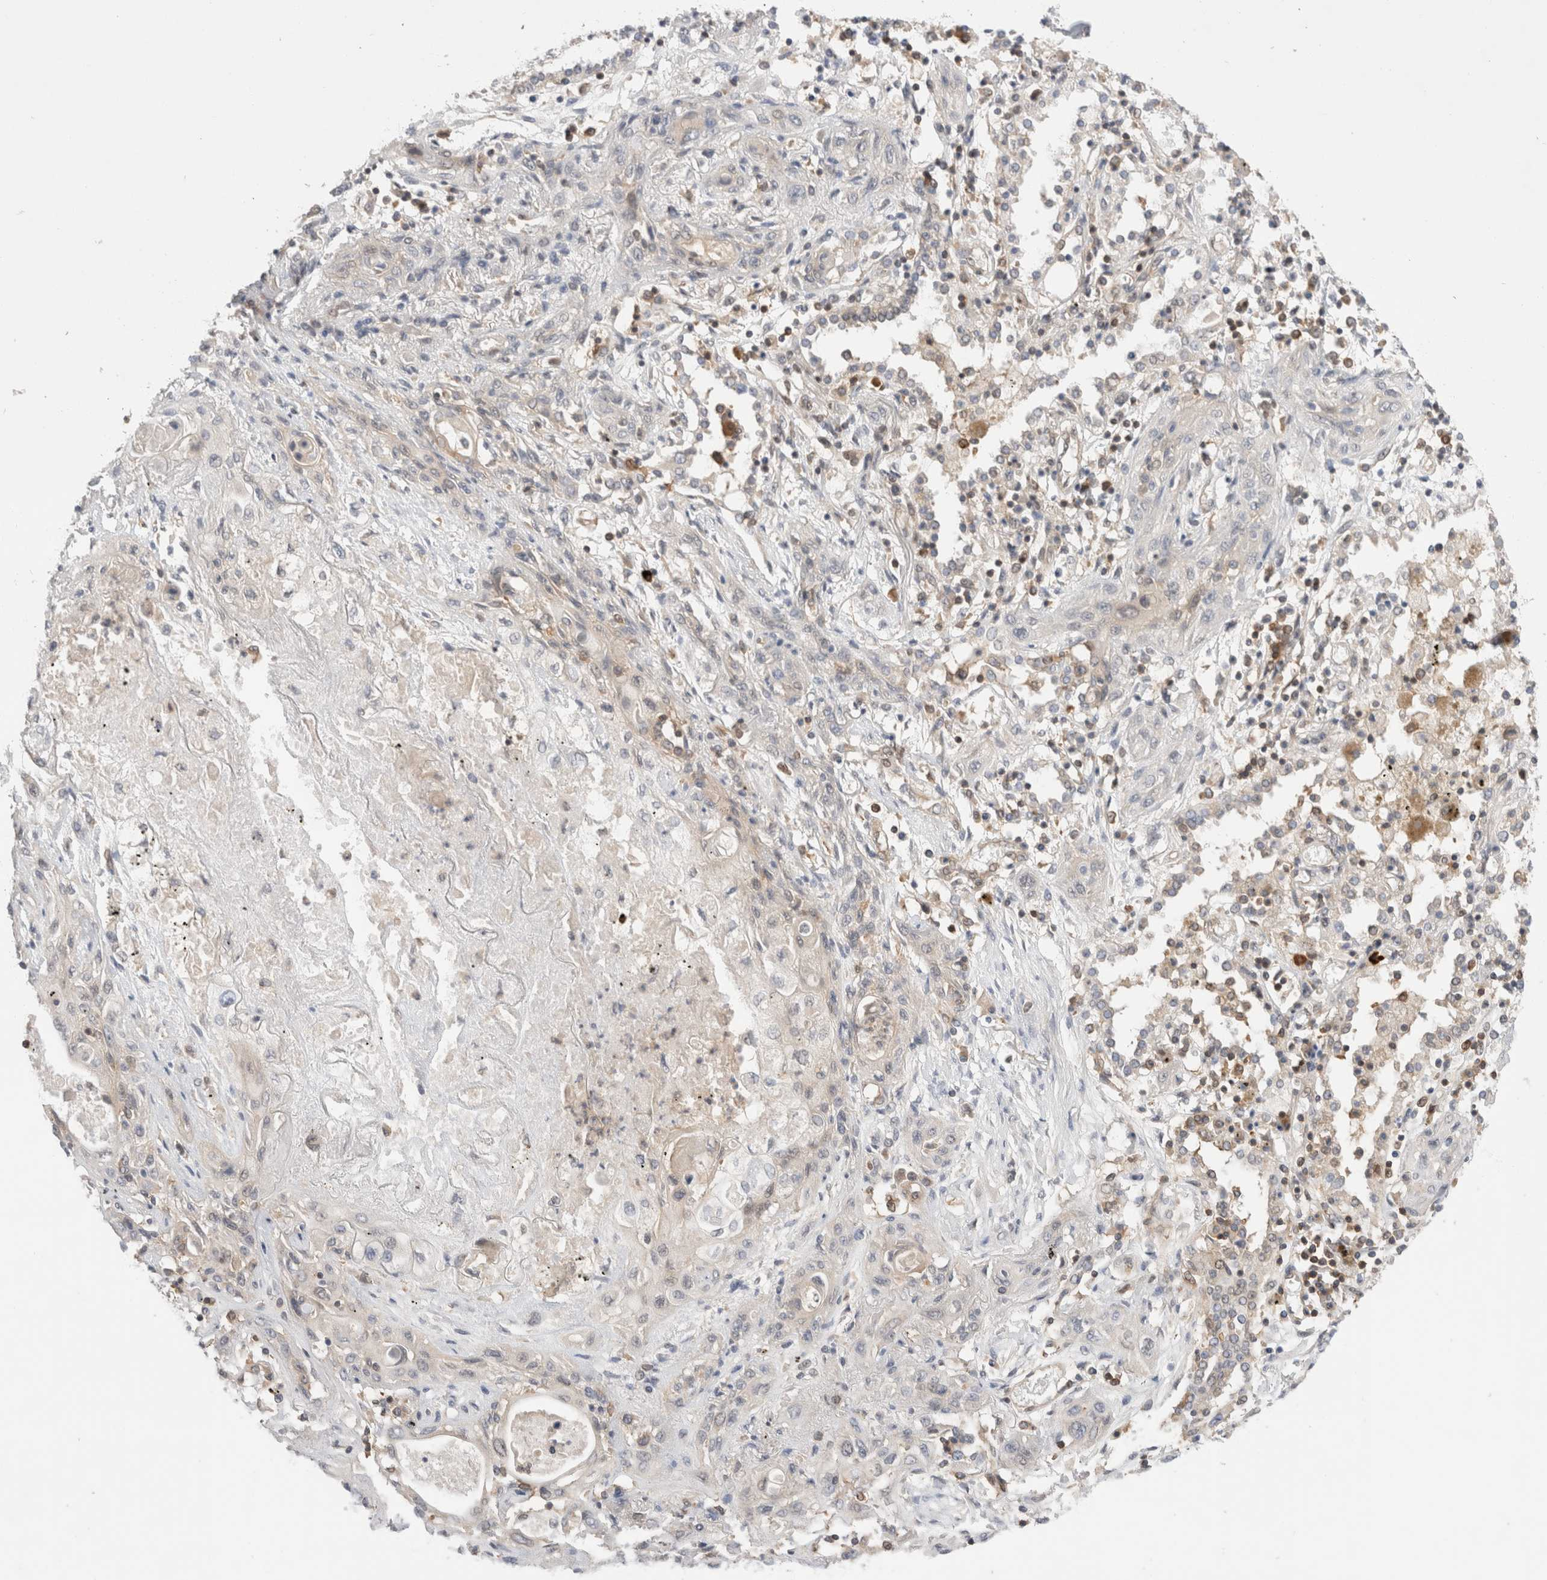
{"staining": {"intensity": "negative", "quantity": "none", "location": "none"}, "tissue": "lung cancer", "cell_type": "Tumor cells", "image_type": "cancer", "snomed": [{"axis": "morphology", "description": "Squamous cell carcinoma, NOS"}, {"axis": "topography", "description": "Lung"}], "caption": "Immunohistochemistry of human lung squamous cell carcinoma displays no staining in tumor cells. (IHC, brightfield microscopy, high magnification).", "gene": "NFKB1", "patient": {"sex": "female", "age": 47}}